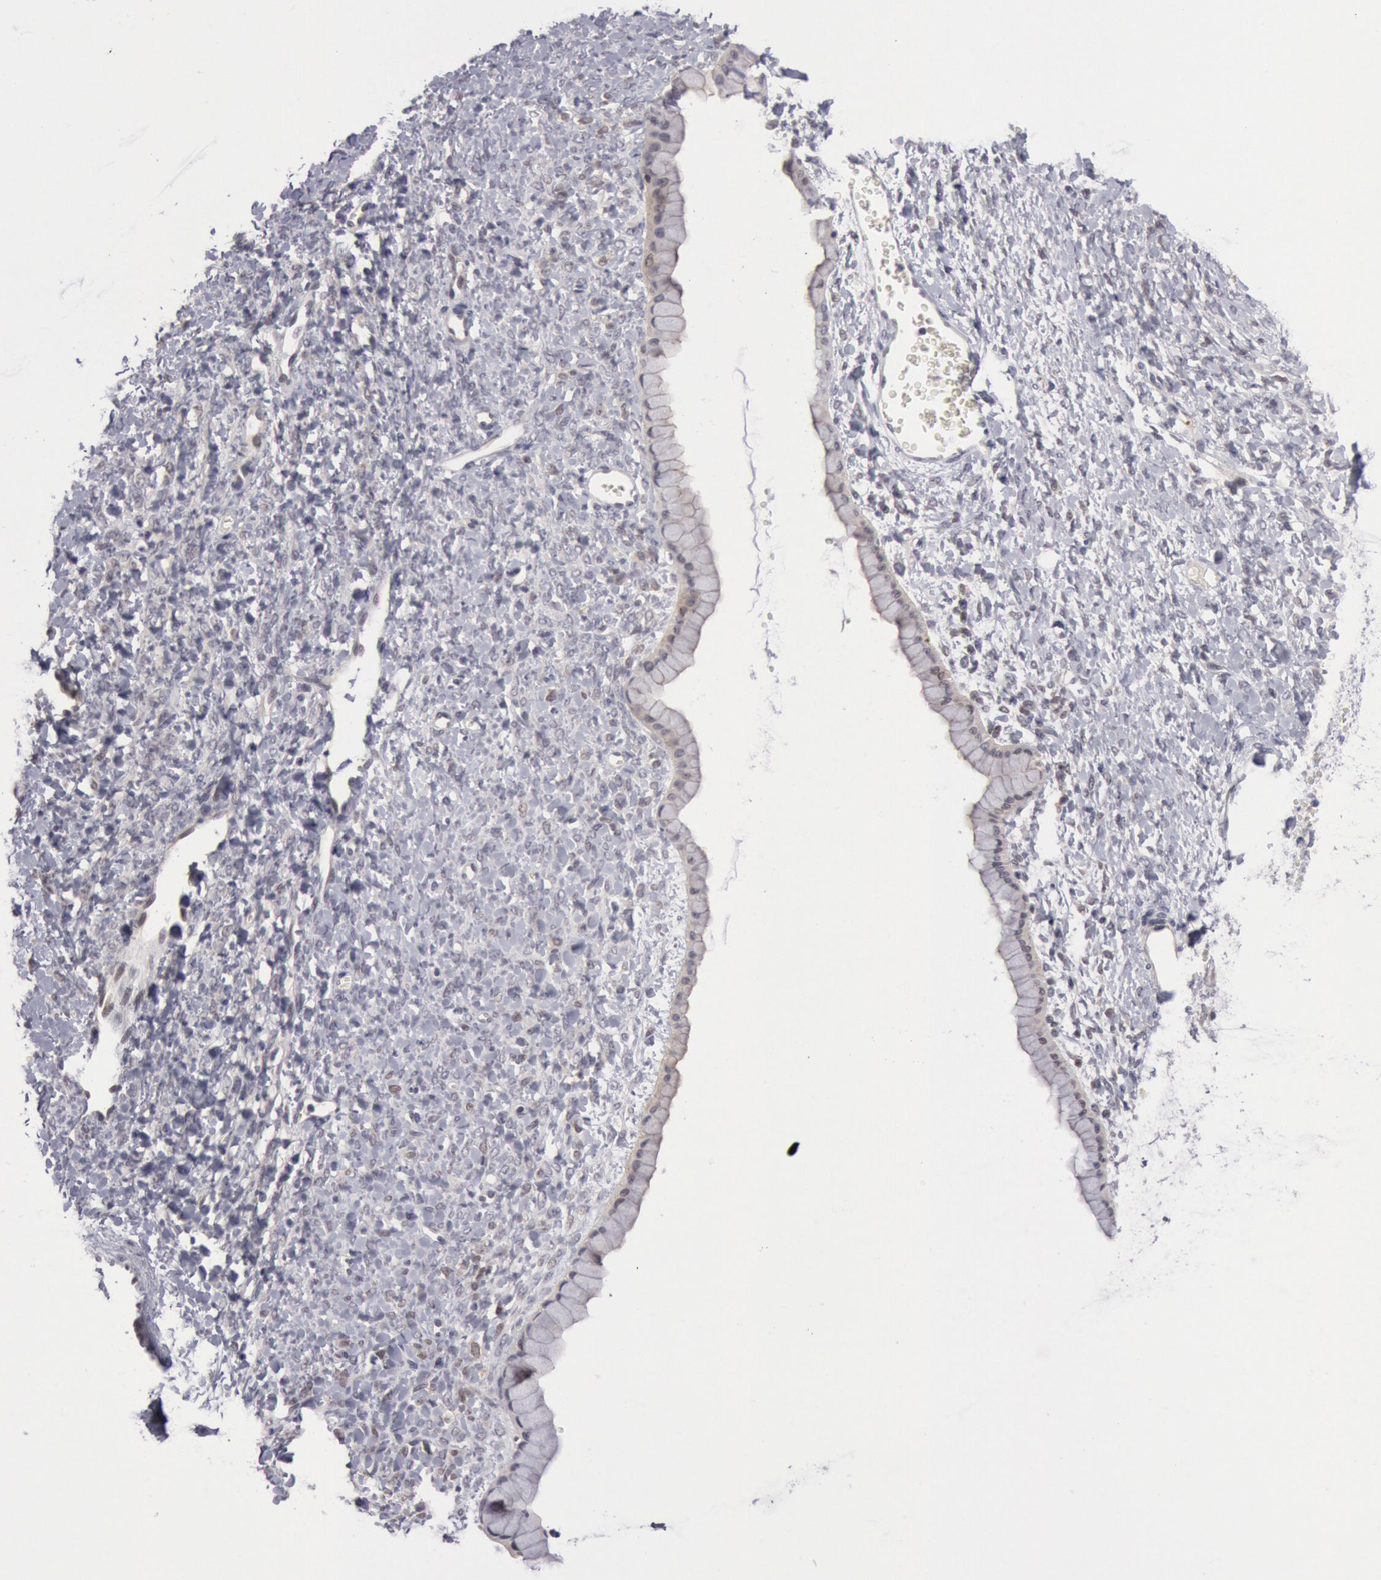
{"staining": {"intensity": "weak", "quantity": "25%-75%", "location": "cytoplasmic/membranous"}, "tissue": "ovarian cancer", "cell_type": "Tumor cells", "image_type": "cancer", "snomed": [{"axis": "morphology", "description": "Cystadenocarcinoma, mucinous, NOS"}, {"axis": "topography", "description": "Ovary"}], "caption": "Protein staining of ovarian cancer (mucinous cystadenocarcinoma) tissue demonstrates weak cytoplasmic/membranous staining in about 25%-75% of tumor cells. The staining is performed using DAB (3,3'-diaminobenzidine) brown chromogen to label protein expression. The nuclei are counter-stained blue using hematoxylin.", "gene": "JOSD1", "patient": {"sex": "female", "age": 25}}